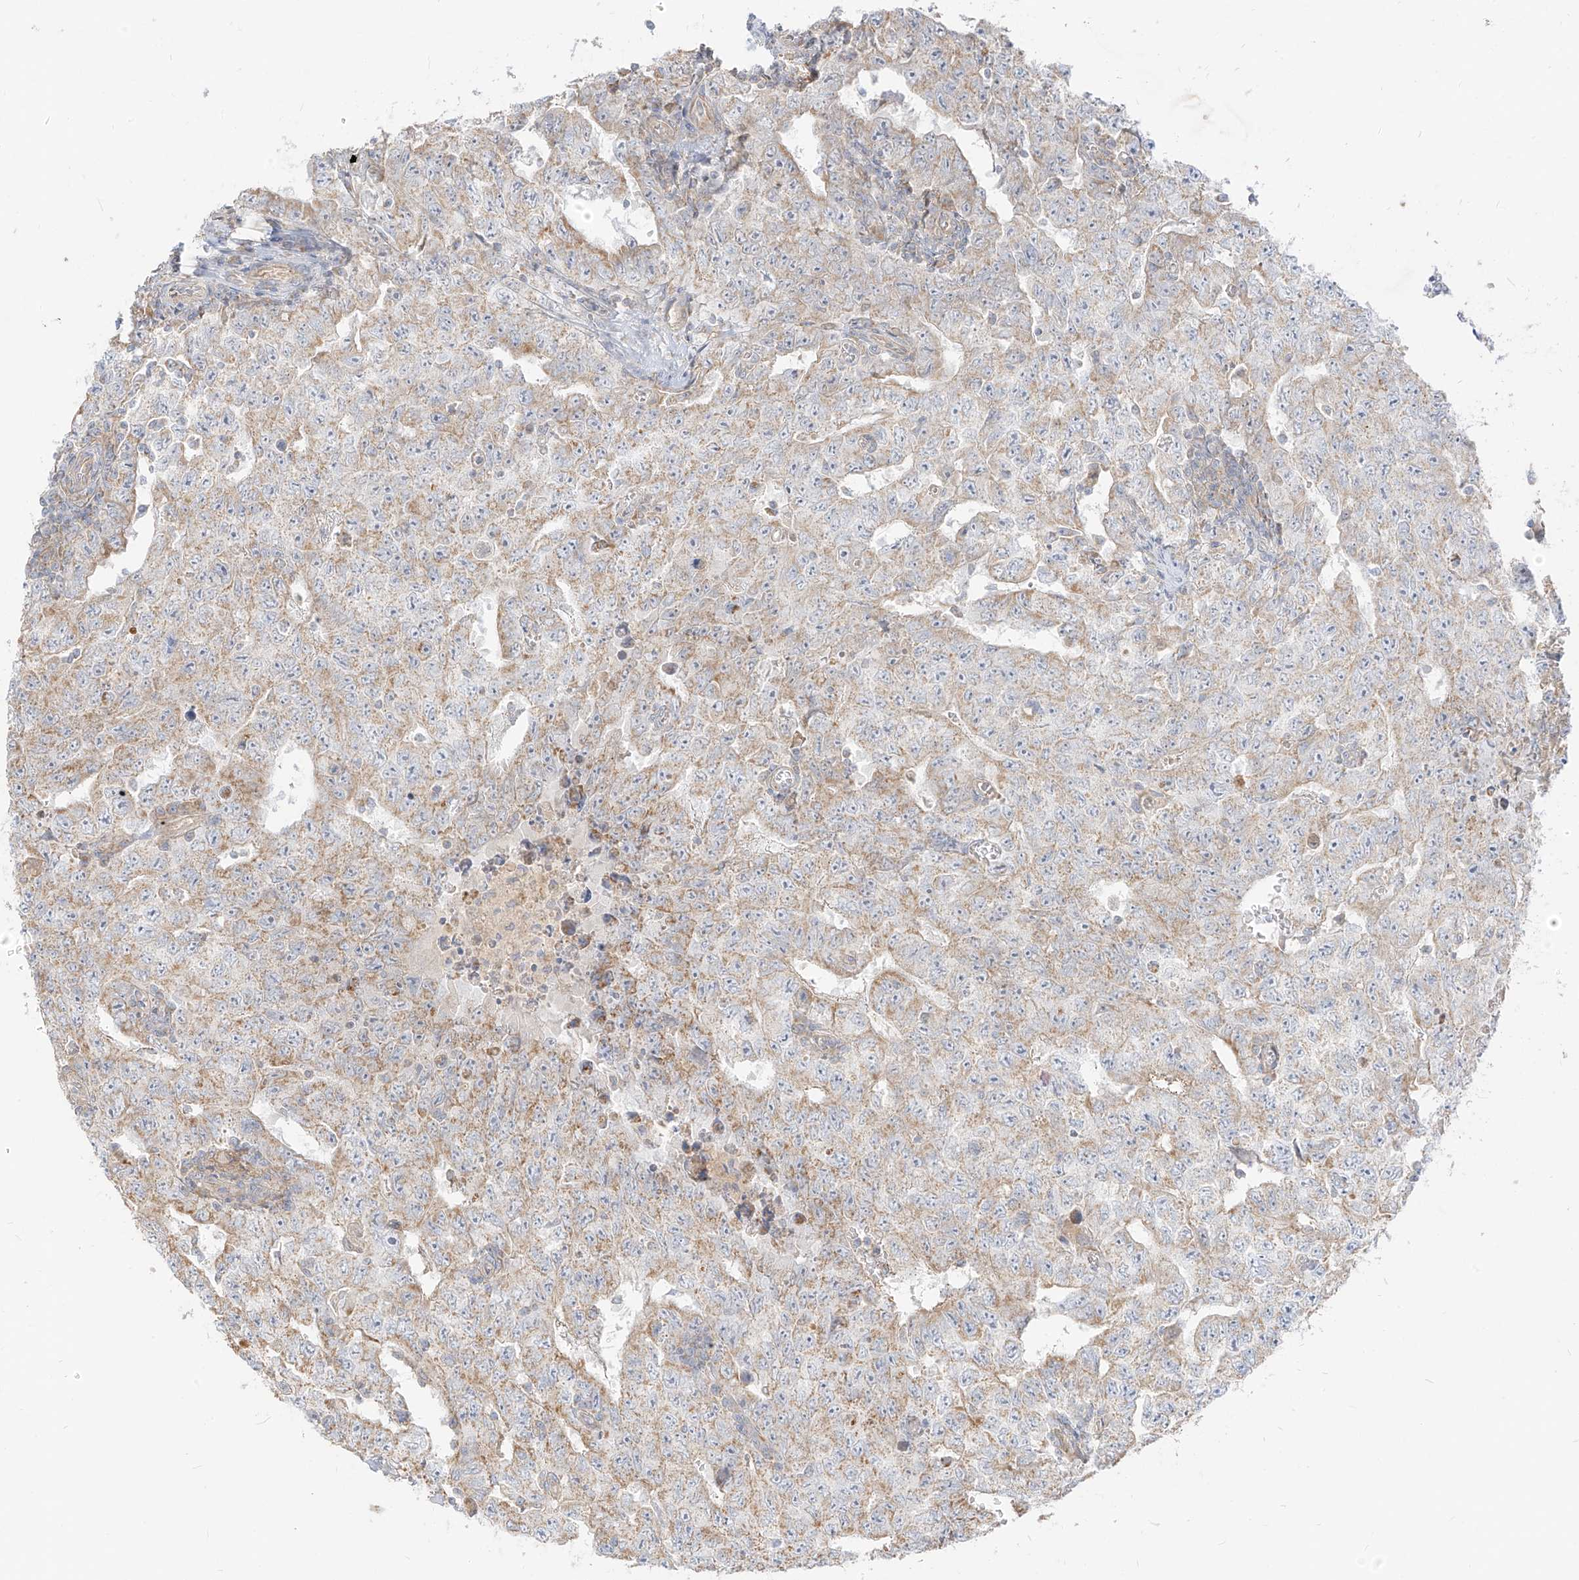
{"staining": {"intensity": "weak", "quantity": ">75%", "location": "cytoplasmic/membranous"}, "tissue": "testis cancer", "cell_type": "Tumor cells", "image_type": "cancer", "snomed": [{"axis": "morphology", "description": "Carcinoma, Embryonal, NOS"}, {"axis": "topography", "description": "Testis"}], "caption": "Protein analysis of embryonal carcinoma (testis) tissue reveals weak cytoplasmic/membranous staining in approximately >75% of tumor cells. (Brightfield microscopy of DAB IHC at high magnification).", "gene": "ZIM3", "patient": {"sex": "male", "age": 26}}